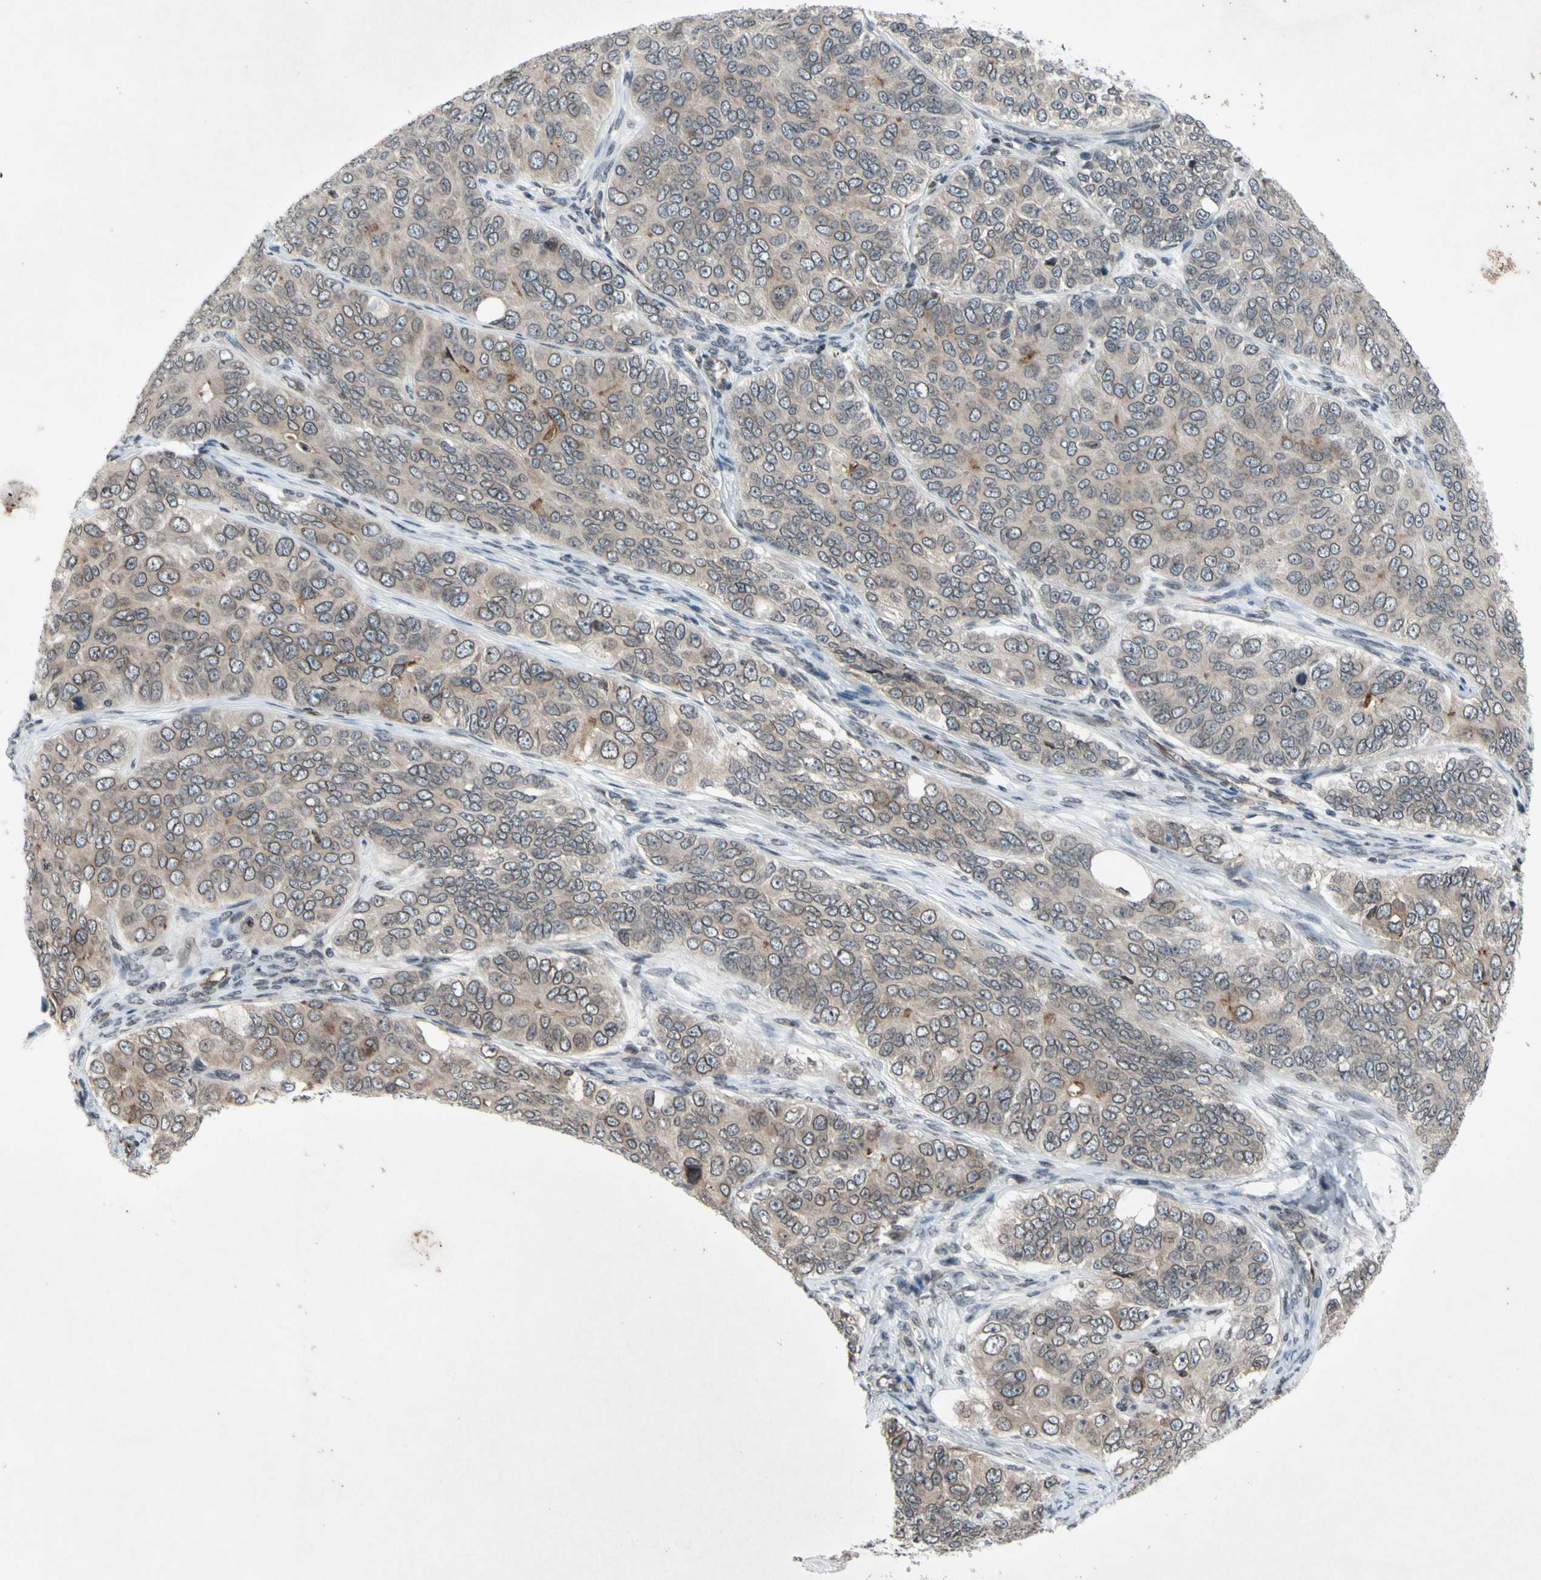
{"staining": {"intensity": "weak", "quantity": ">75%", "location": "cytoplasmic/membranous,nuclear"}, "tissue": "ovarian cancer", "cell_type": "Tumor cells", "image_type": "cancer", "snomed": [{"axis": "morphology", "description": "Carcinoma, endometroid"}, {"axis": "topography", "description": "Ovary"}], "caption": "Immunohistochemistry (IHC) histopathology image of human endometroid carcinoma (ovarian) stained for a protein (brown), which exhibits low levels of weak cytoplasmic/membranous and nuclear positivity in about >75% of tumor cells.", "gene": "XPO1", "patient": {"sex": "female", "age": 51}}